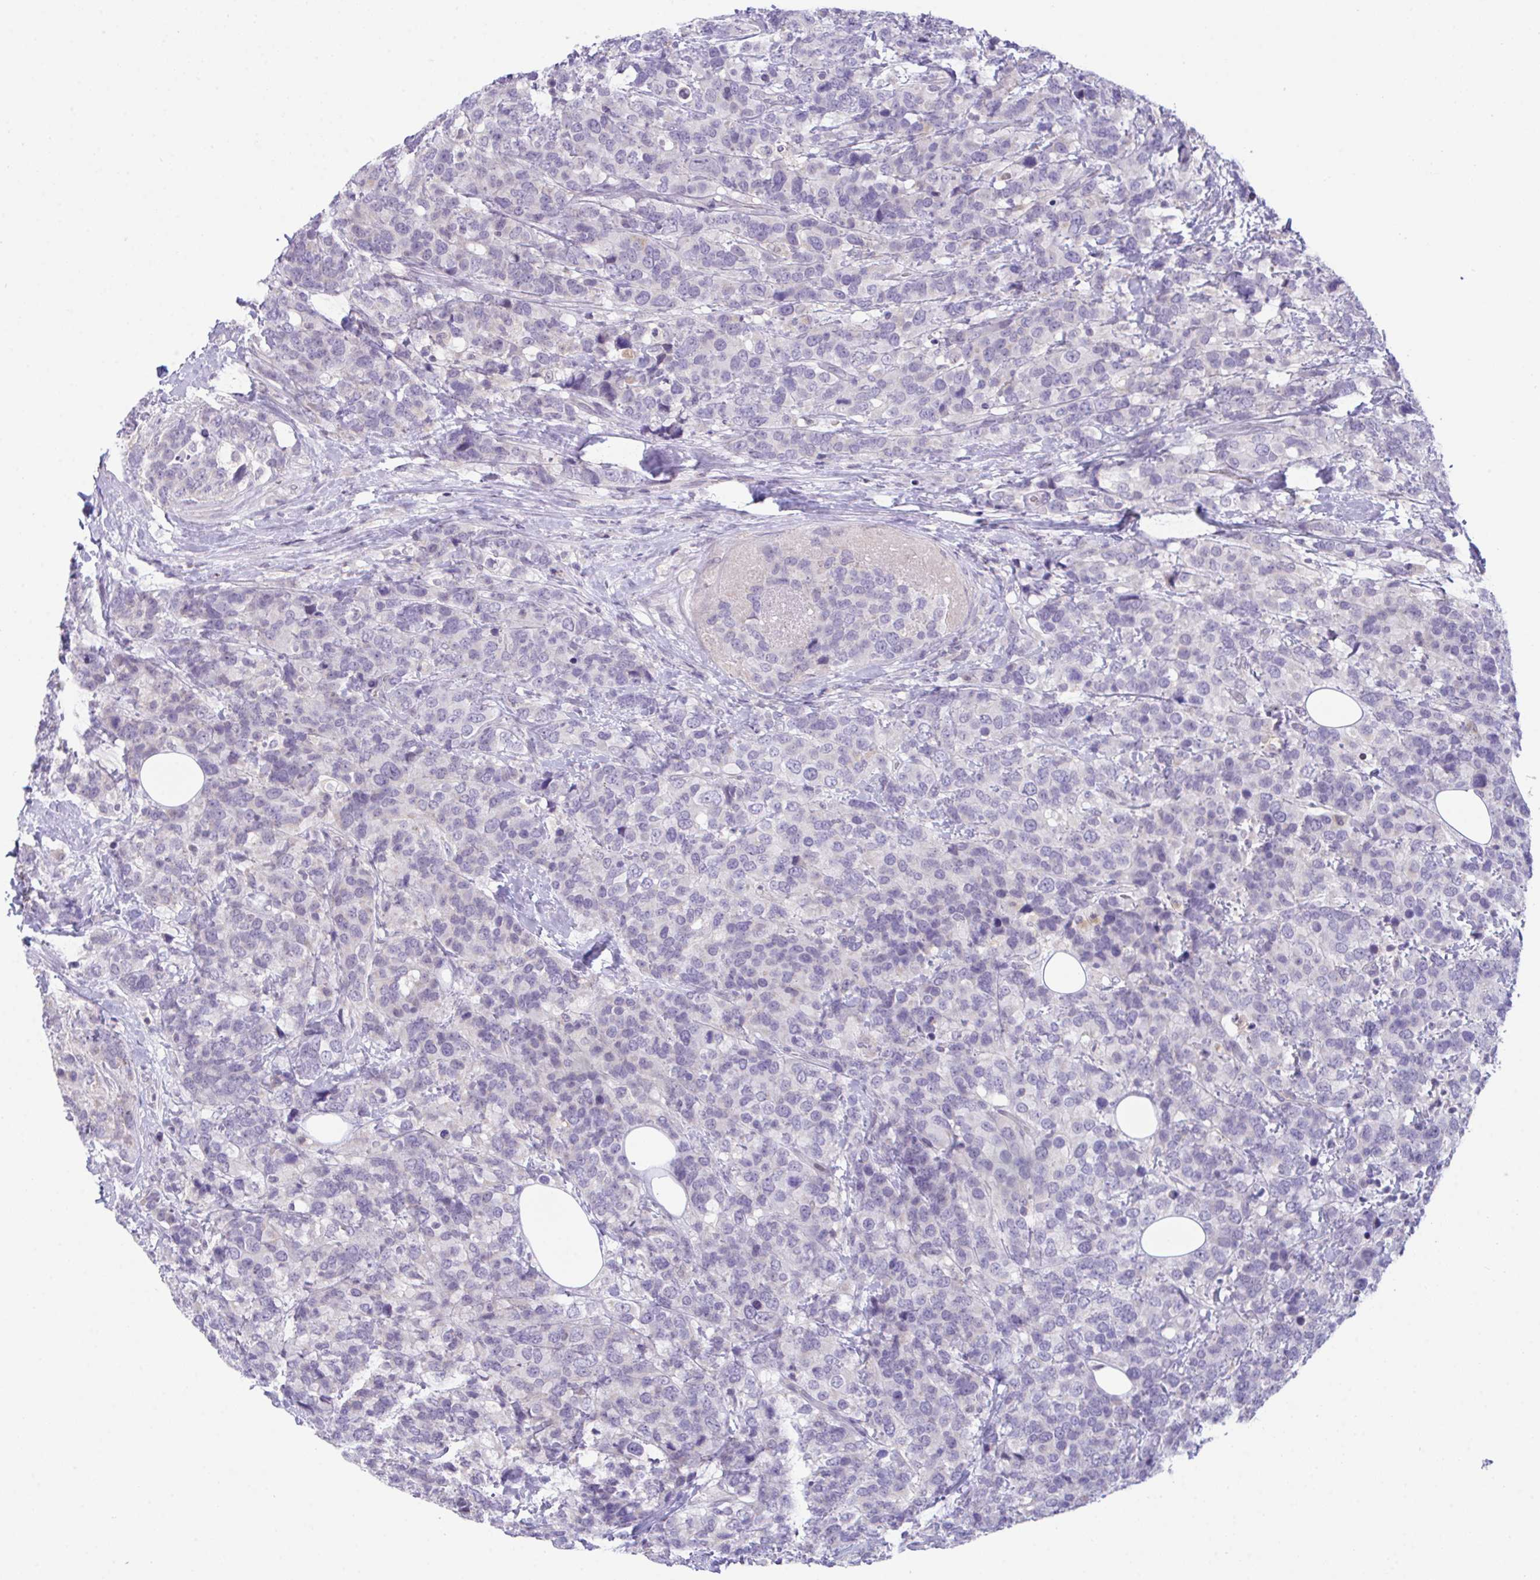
{"staining": {"intensity": "negative", "quantity": "none", "location": "none"}, "tissue": "breast cancer", "cell_type": "Tumor cells", "image_type": "cancer", "snomed": [{"axis": "morphology", "description": "Lobular carcinoma"}, {"axis": "topography", "description": "Breast"}], "caption": "This is an immunohistochemistry (IHC) histopathology image of breast cancer. There is no staining in tumor cells.", "gene": "ATP6V0D2", "patient": {"sex": "female", "age": 59}}